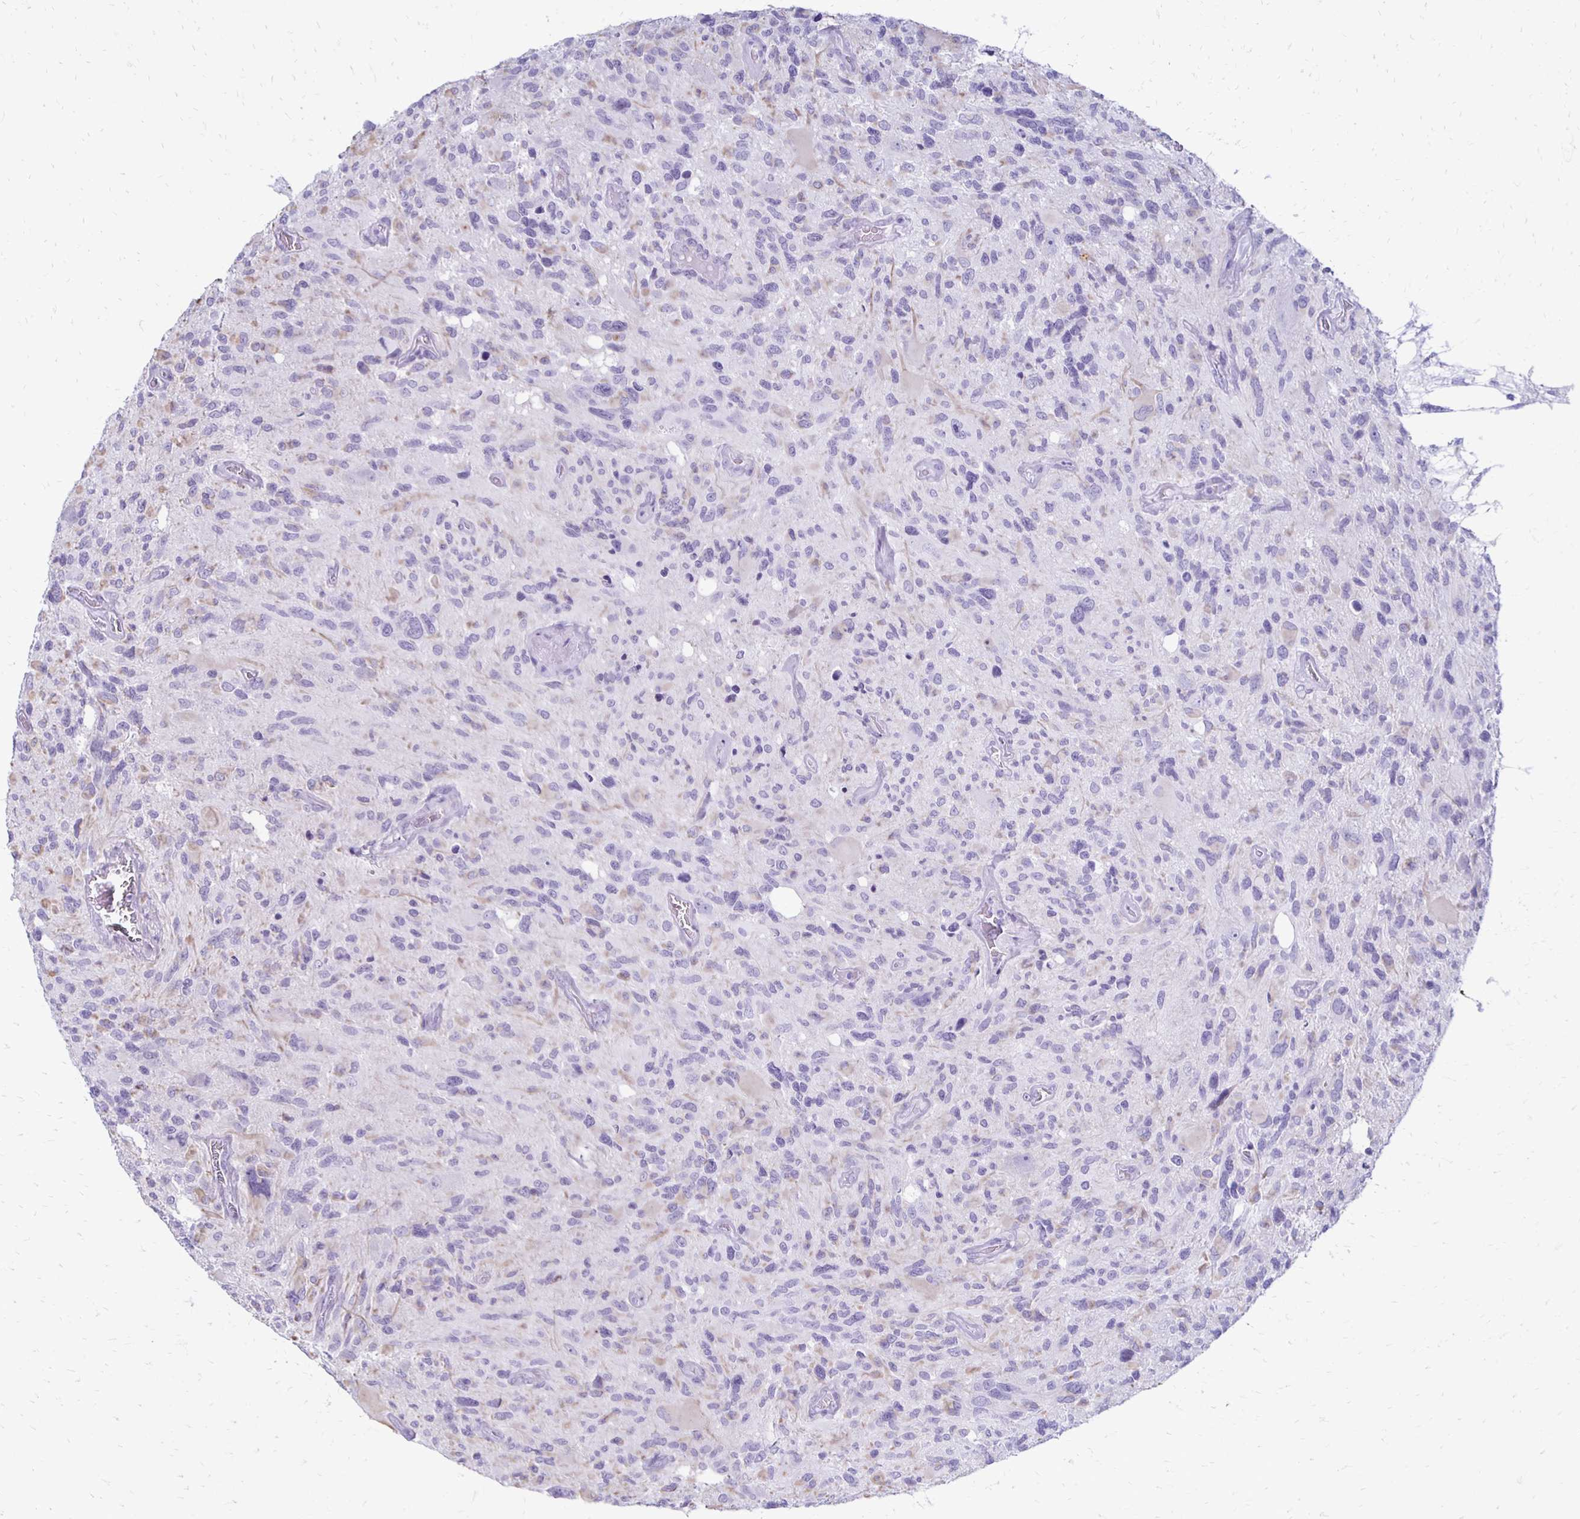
{"staining": {"intensity": "negative", "quantity": "none", "location": "none"}, "tissue": "glioma", "cell_type": "Tumor cells", "image_type": "cancer", "snomed": [{"axis": "morphology", "description": "Glioma, malignant, High grade"}, {"axis": "topography", "description": "Brain"}], "caption": "Protein analysis of malignant glioma (high-grade) demonstrates no significant positivity in tumor cells.", "gene": "RYR1", "patient": {"sex": "male", "age": 49}}